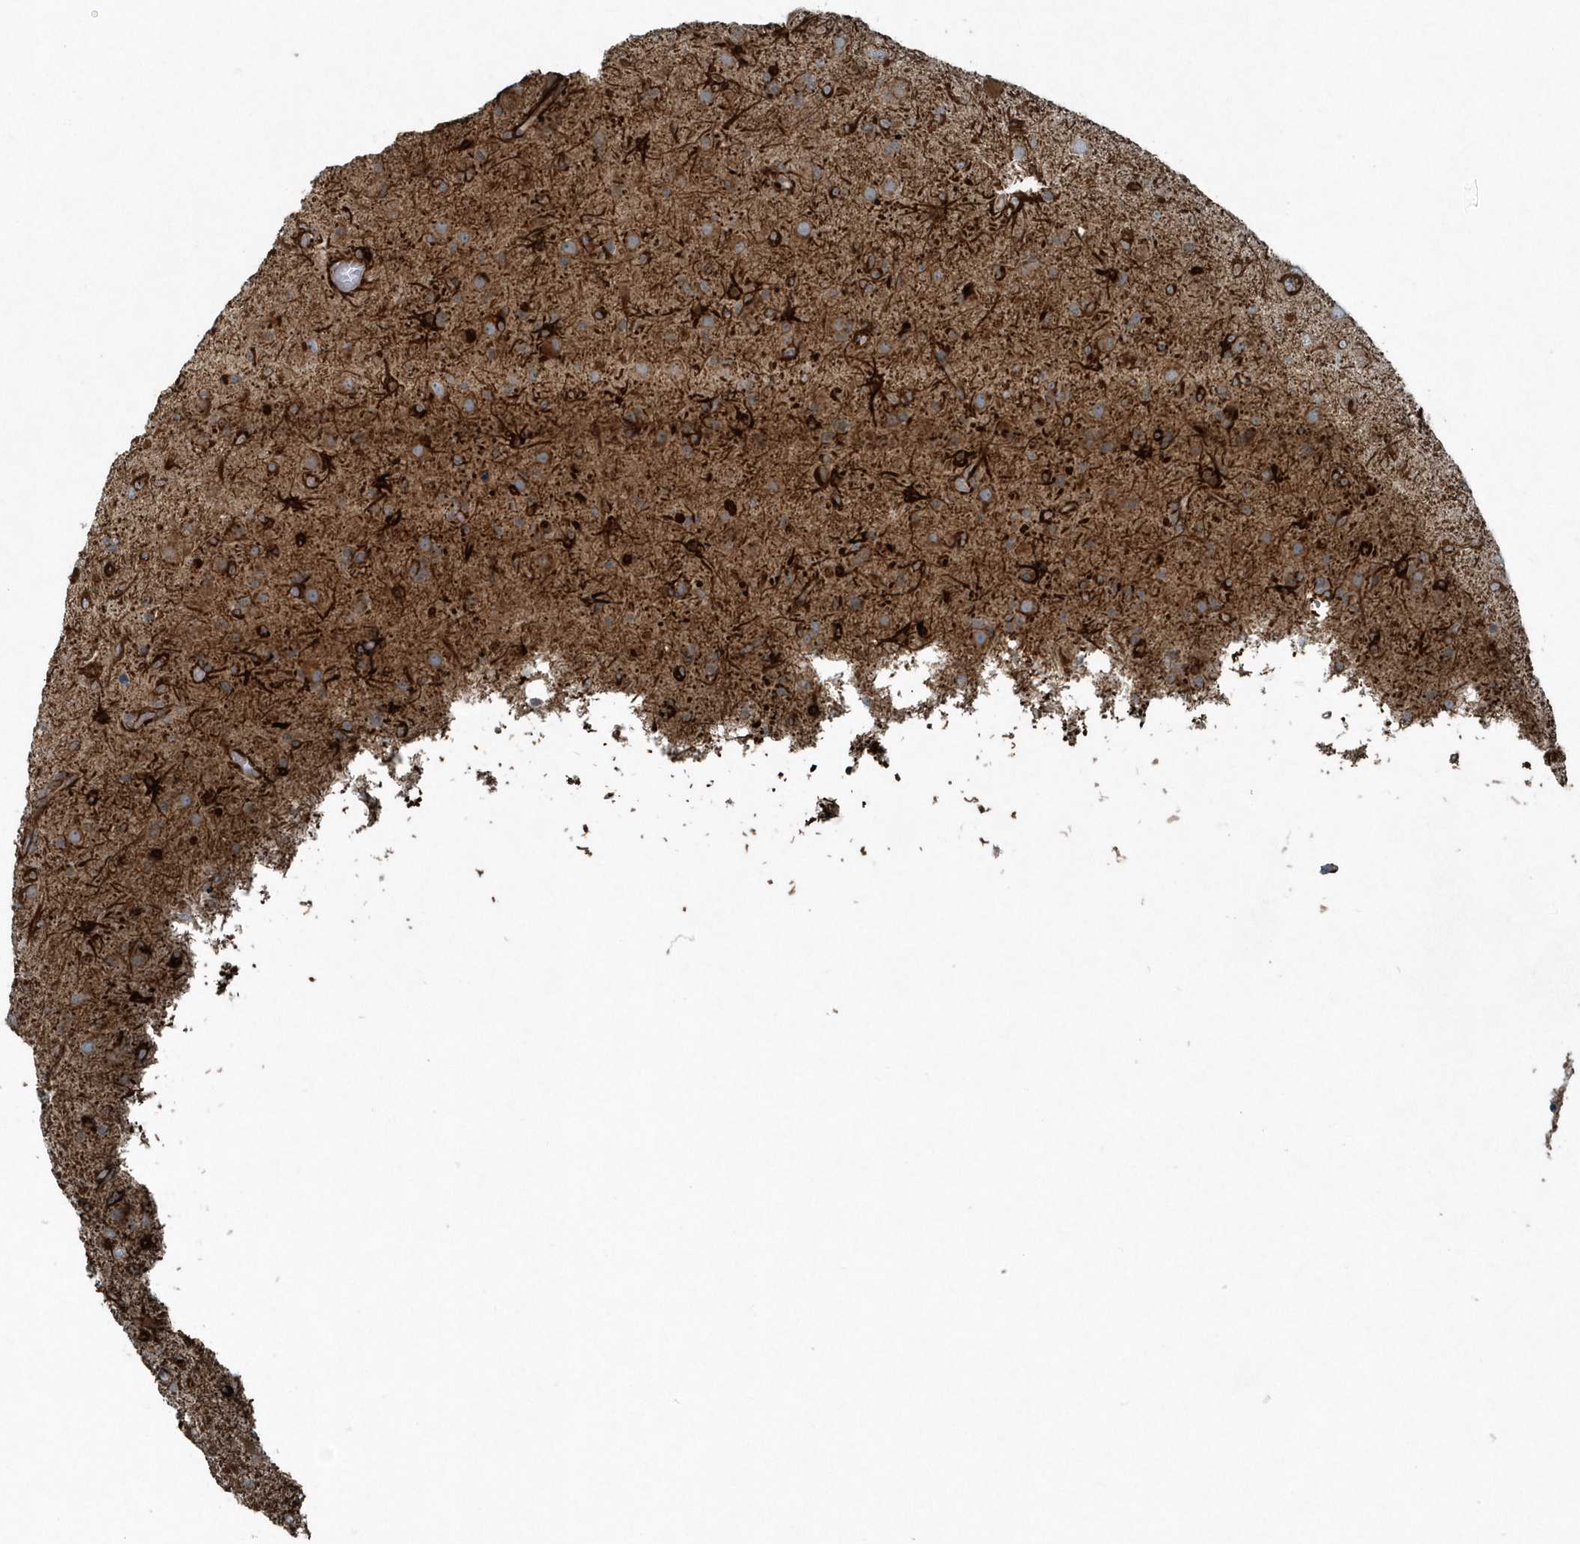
{"staining": {"intensity": "moderate", "quantity": ">75%", "location": "cytoplasmic/membranous"}, "tissue": "glioma", "cell_type": "Tumor cells", "image_type": "cancer", "snomed": [{"axis": "morphology", "description": "Glioma, malignant, Low grade"}, {"axis": "topography", "description": "Brain"}], "caption": "Immunohistochemistry (IHC) photomicrograph of neoplastic tissue: human glioma stained using IHC reveals medium levels of moderate protein expression localized specifically in the cytoplasmic/membranous of tumor cells, appearing as a cytoplasmic/membranous brown color.", "gene": "GCC2", "patient": {"sex": "male", "age": 65}}